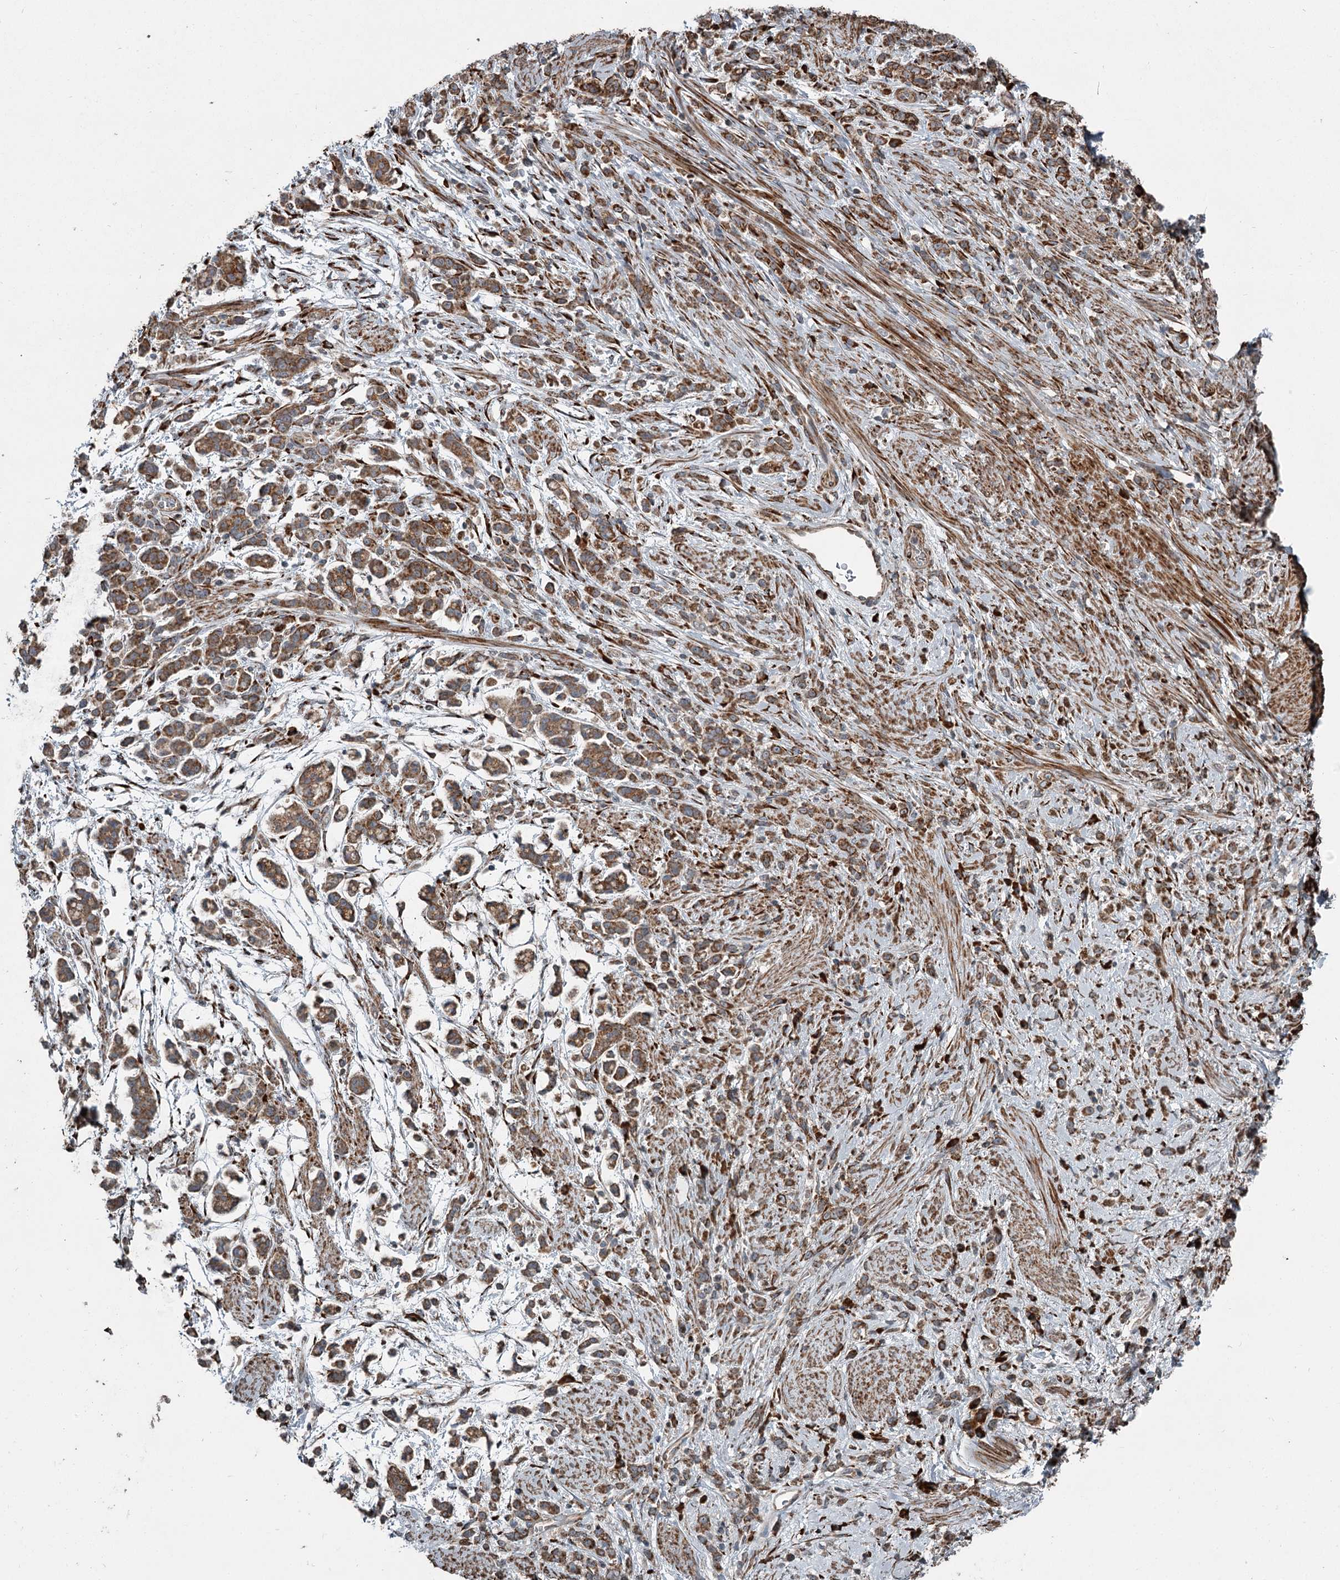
{"staining": {"intensity": "moderate", "quantity": ">75%", "location": "cytoplasmic/membranous"}, "tissue": "stomach cancer", "cell_type": "Tumor cells", "image_type": "cancer", "snomed": [{"axis": "morphology", "description": "Adenocarcinoma, NOS"}, {"axis": "topography", "description": "Stomach"}], "caption": "The micrograph displays immunohistochemical staining of stomach cancer (adenocarcinoma). There is moderate cytoplasmic/membranous expression is seen in approximately >75% of tumor cells.", "gene": "RASSF8", "patient": {"sex": "female", "age": 60}}